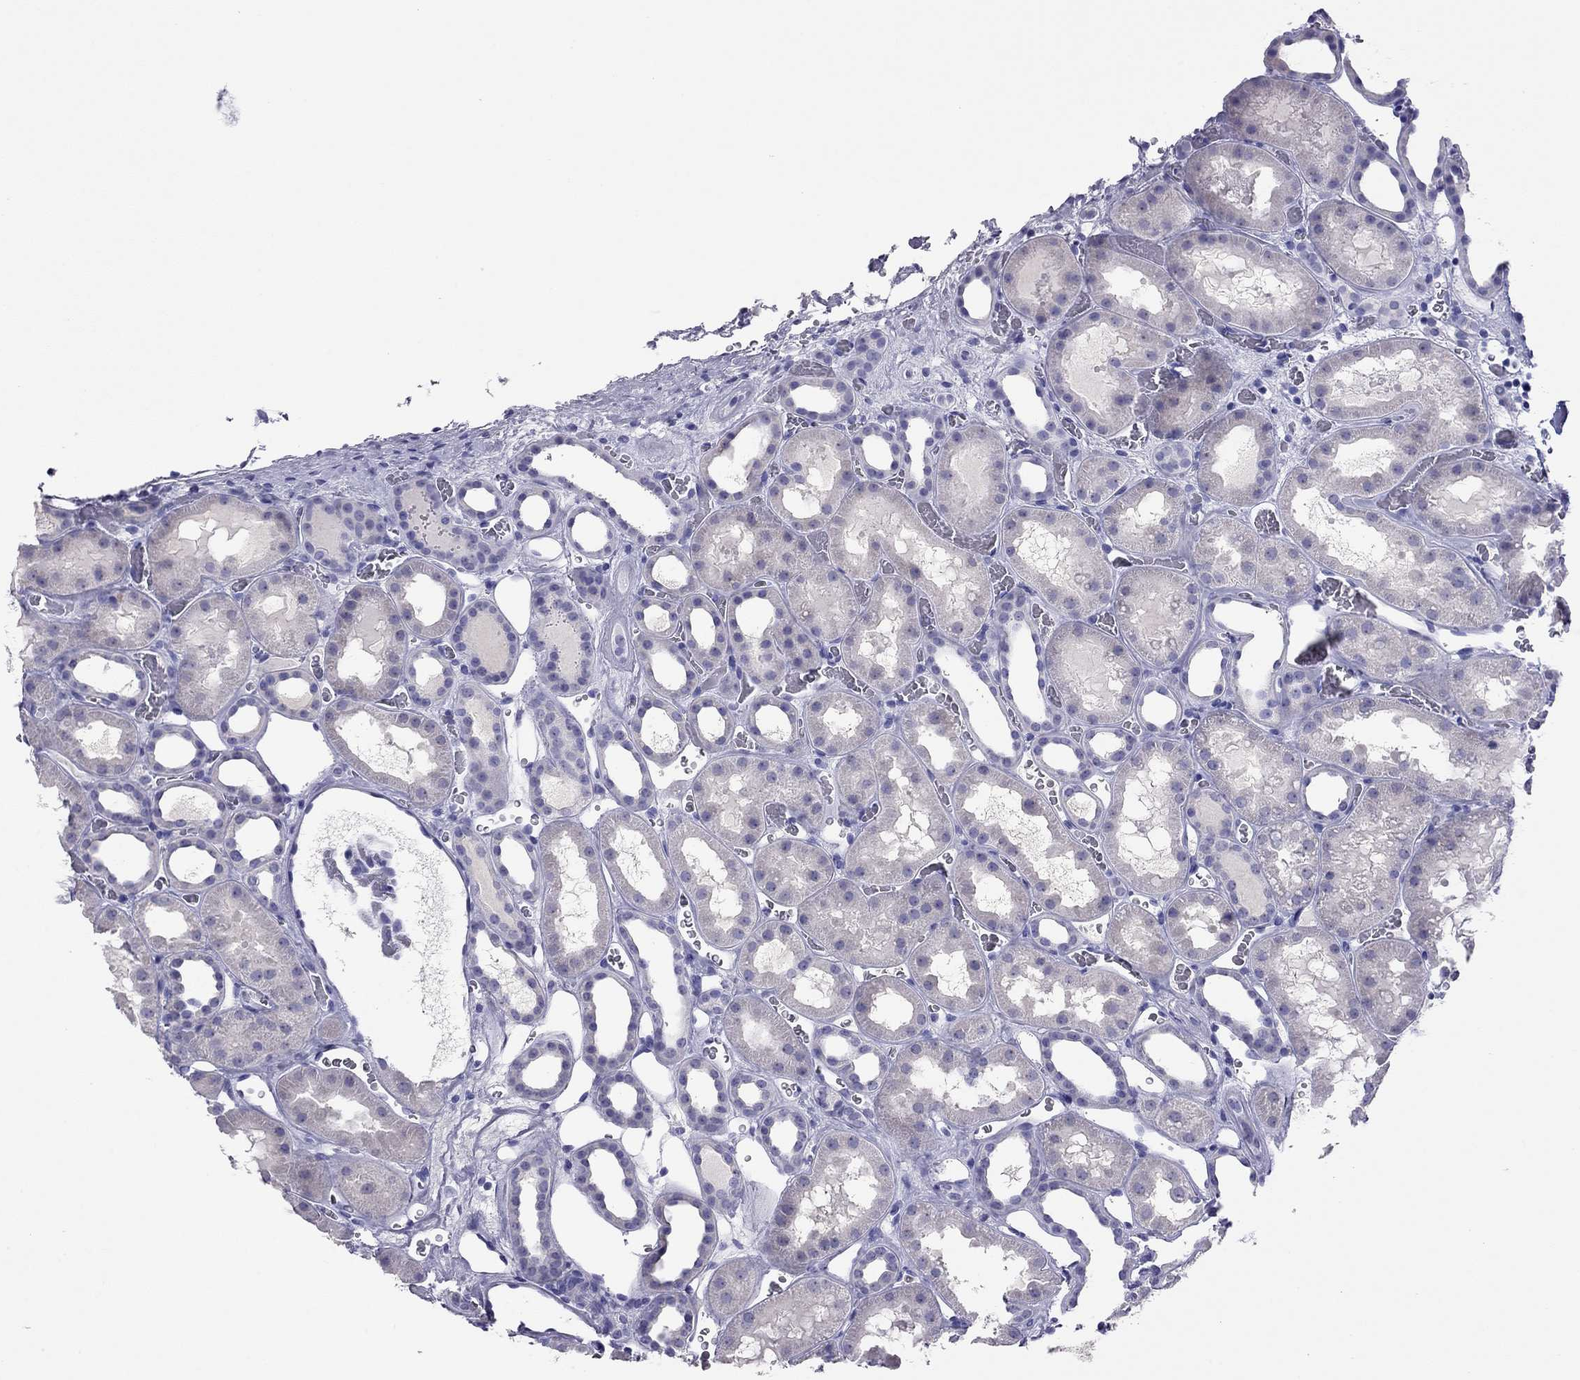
{"staining": {"intensity": "negative", "quantity": "none", "location": "none"}, "tissue": "kidney", "cell_type": "Cells in glomeruli", "image_type": "normal", "snomed": [{"axis": "morphology", "description": "Normal tissue, NOS"}, {"axis": "topography", "description": "Kidney"}], "caption": "Cells in glomeruli are negative for protein expression in benign human kidney. (Immunohistochemistry (ihc), brightfield microscopy, high magnification).", "gene": "ODF4", "patient": {"sex": "female", "age": 41}}